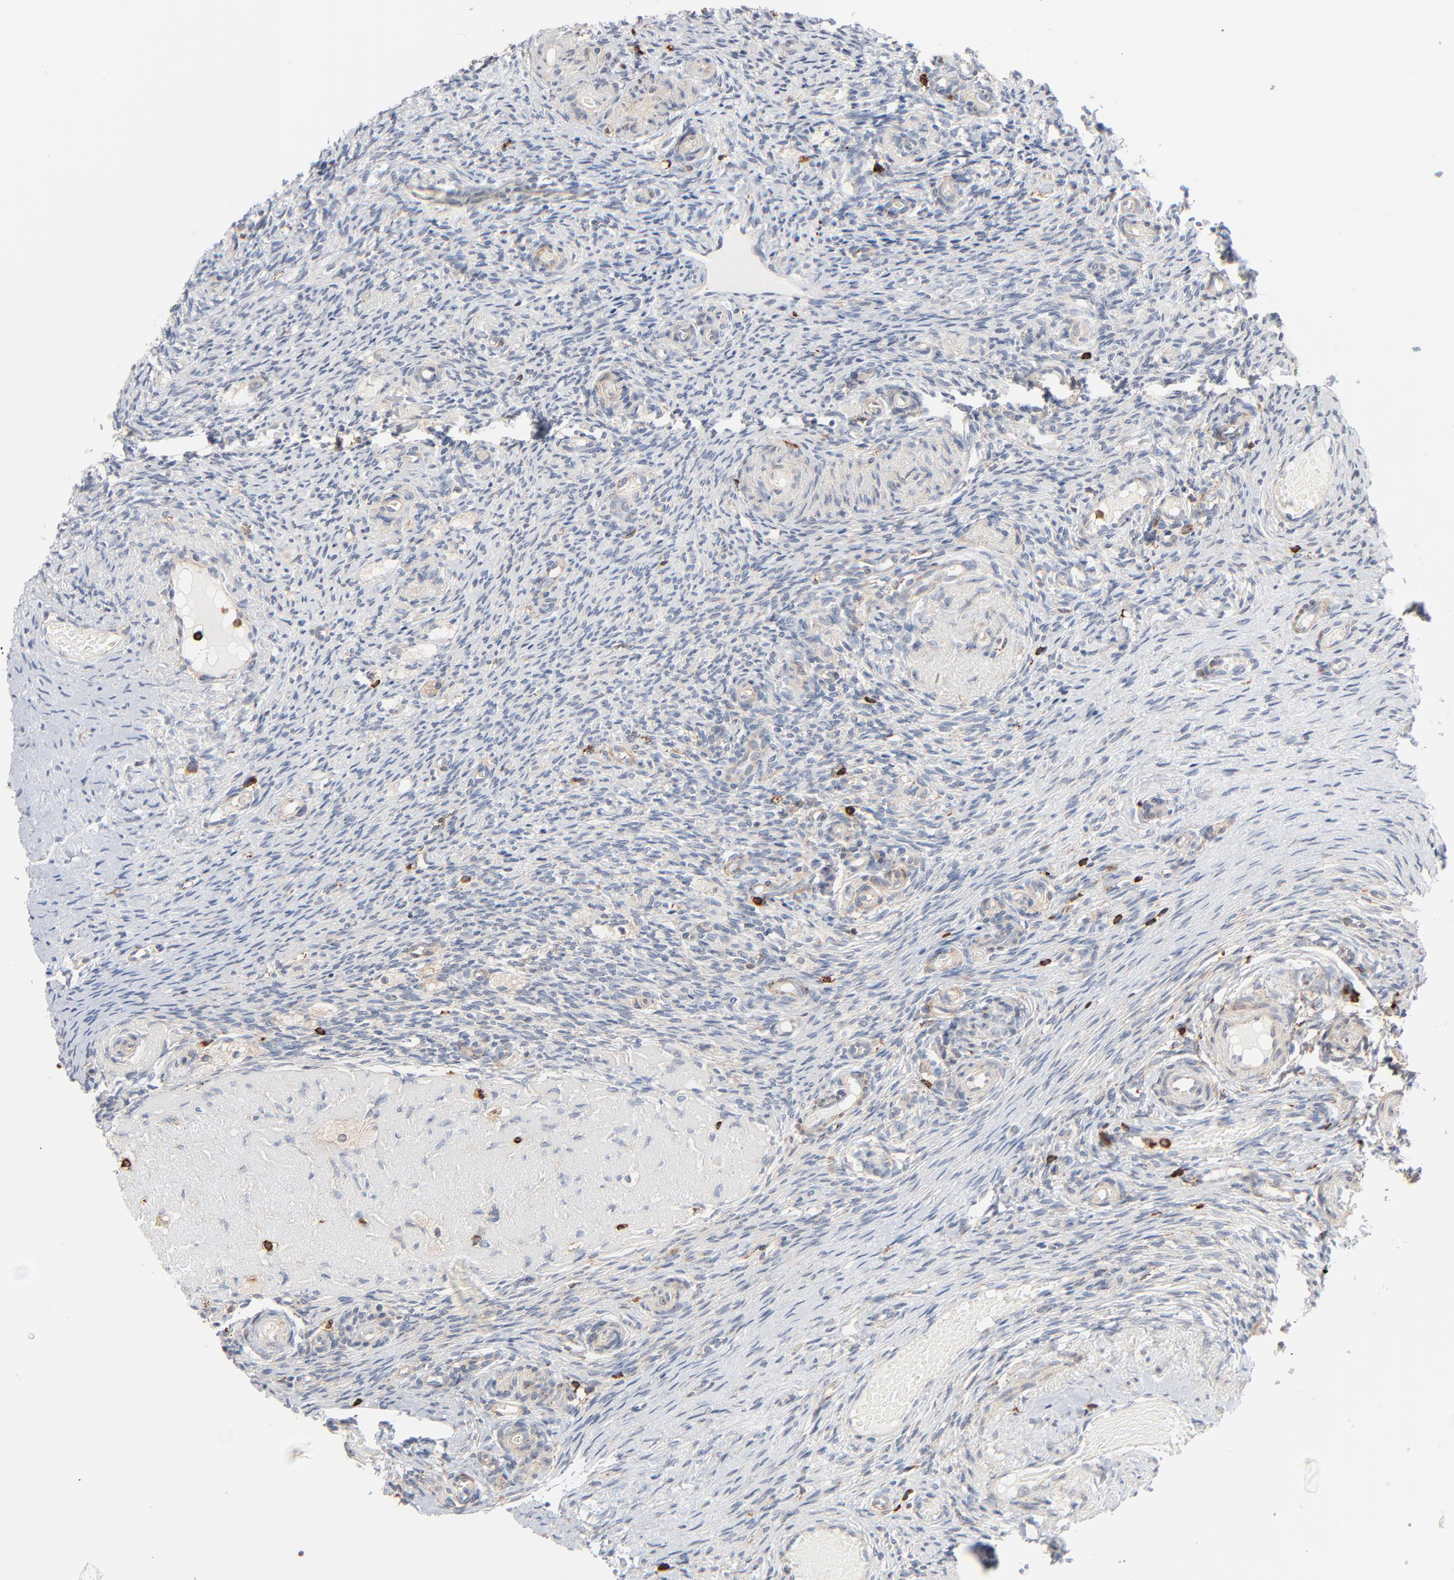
{"staining": {"intensity": "weak", "quantity": ">75%", "location": "cytoplasmic/membranous"}, "tissue": "ovary", "cell_type": "Follicle cells", "image_type": "normal", "snomed": [{"axis": "morphology", "description": "Normal tissue, NOS"}, {"axis": "topography", "description": "Ovary"}], "caption": "Unremarkable ovary reveals weak cytoplasmic/membranous positivity in approximately >75% of follicle cells.", "gene": "SH3KBP1", "patient": {"sex": "female", "age": 60}}